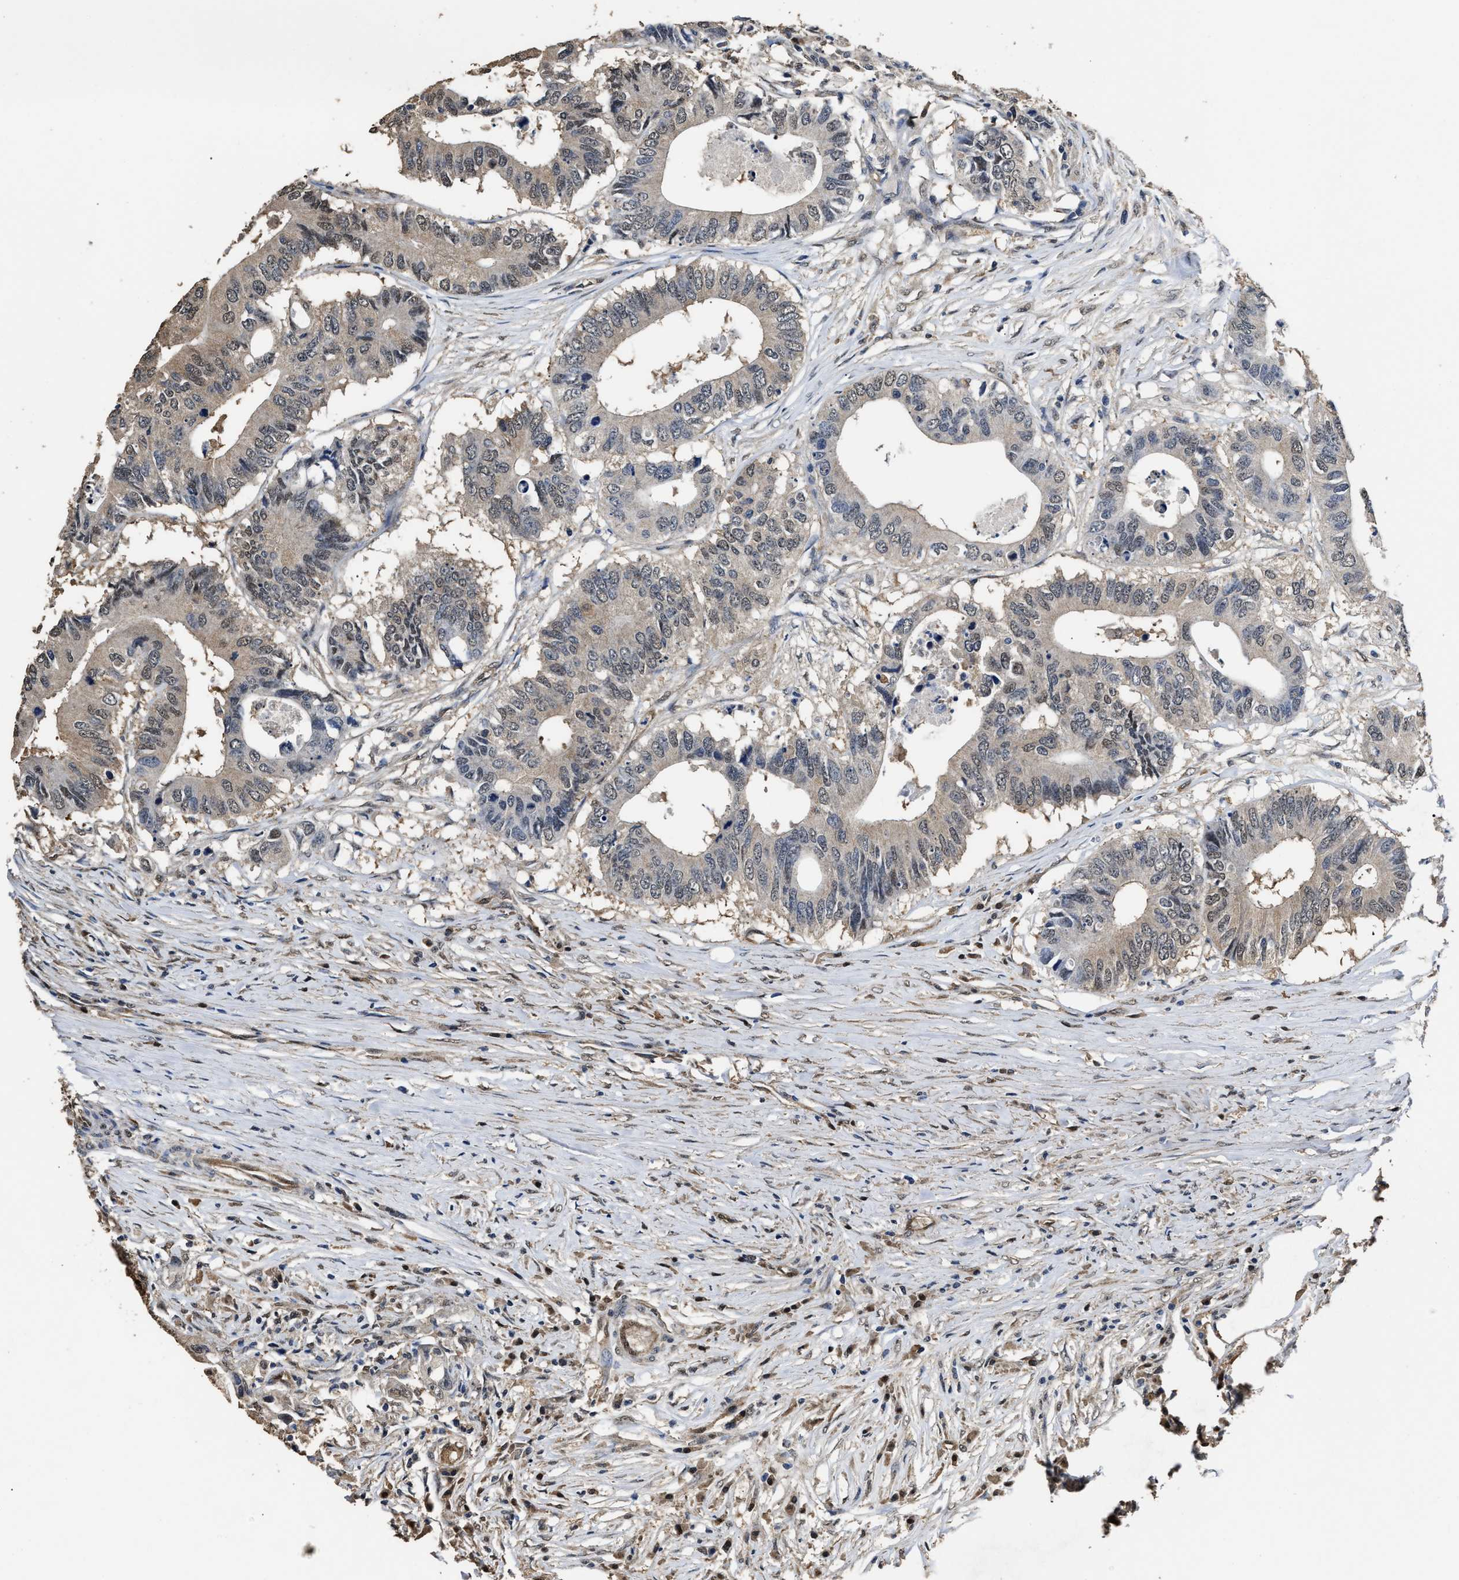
{"staining": {"intensity": "weak", "quantity": ">75%", "location": "cytoplasmic/membranous,nuclear"}, "tissue": "colorectal cancer", "cell_type": "Tumor cells", "image_type": "cancer", "snomed": [{"axis": "morphology", "description": "Adenocarcinoma, NOS"}, {"axis": "topography", "description": "Colon"}], "caption": "Colorectal cancer stained with immunohistochemistry (IHC) shows weak cytoplasmic/membranous and nuclear positivity in approximately >75% of tumor cells.", "gene": "YWHAE", "patient": {"sex": "male", "age": 71}}